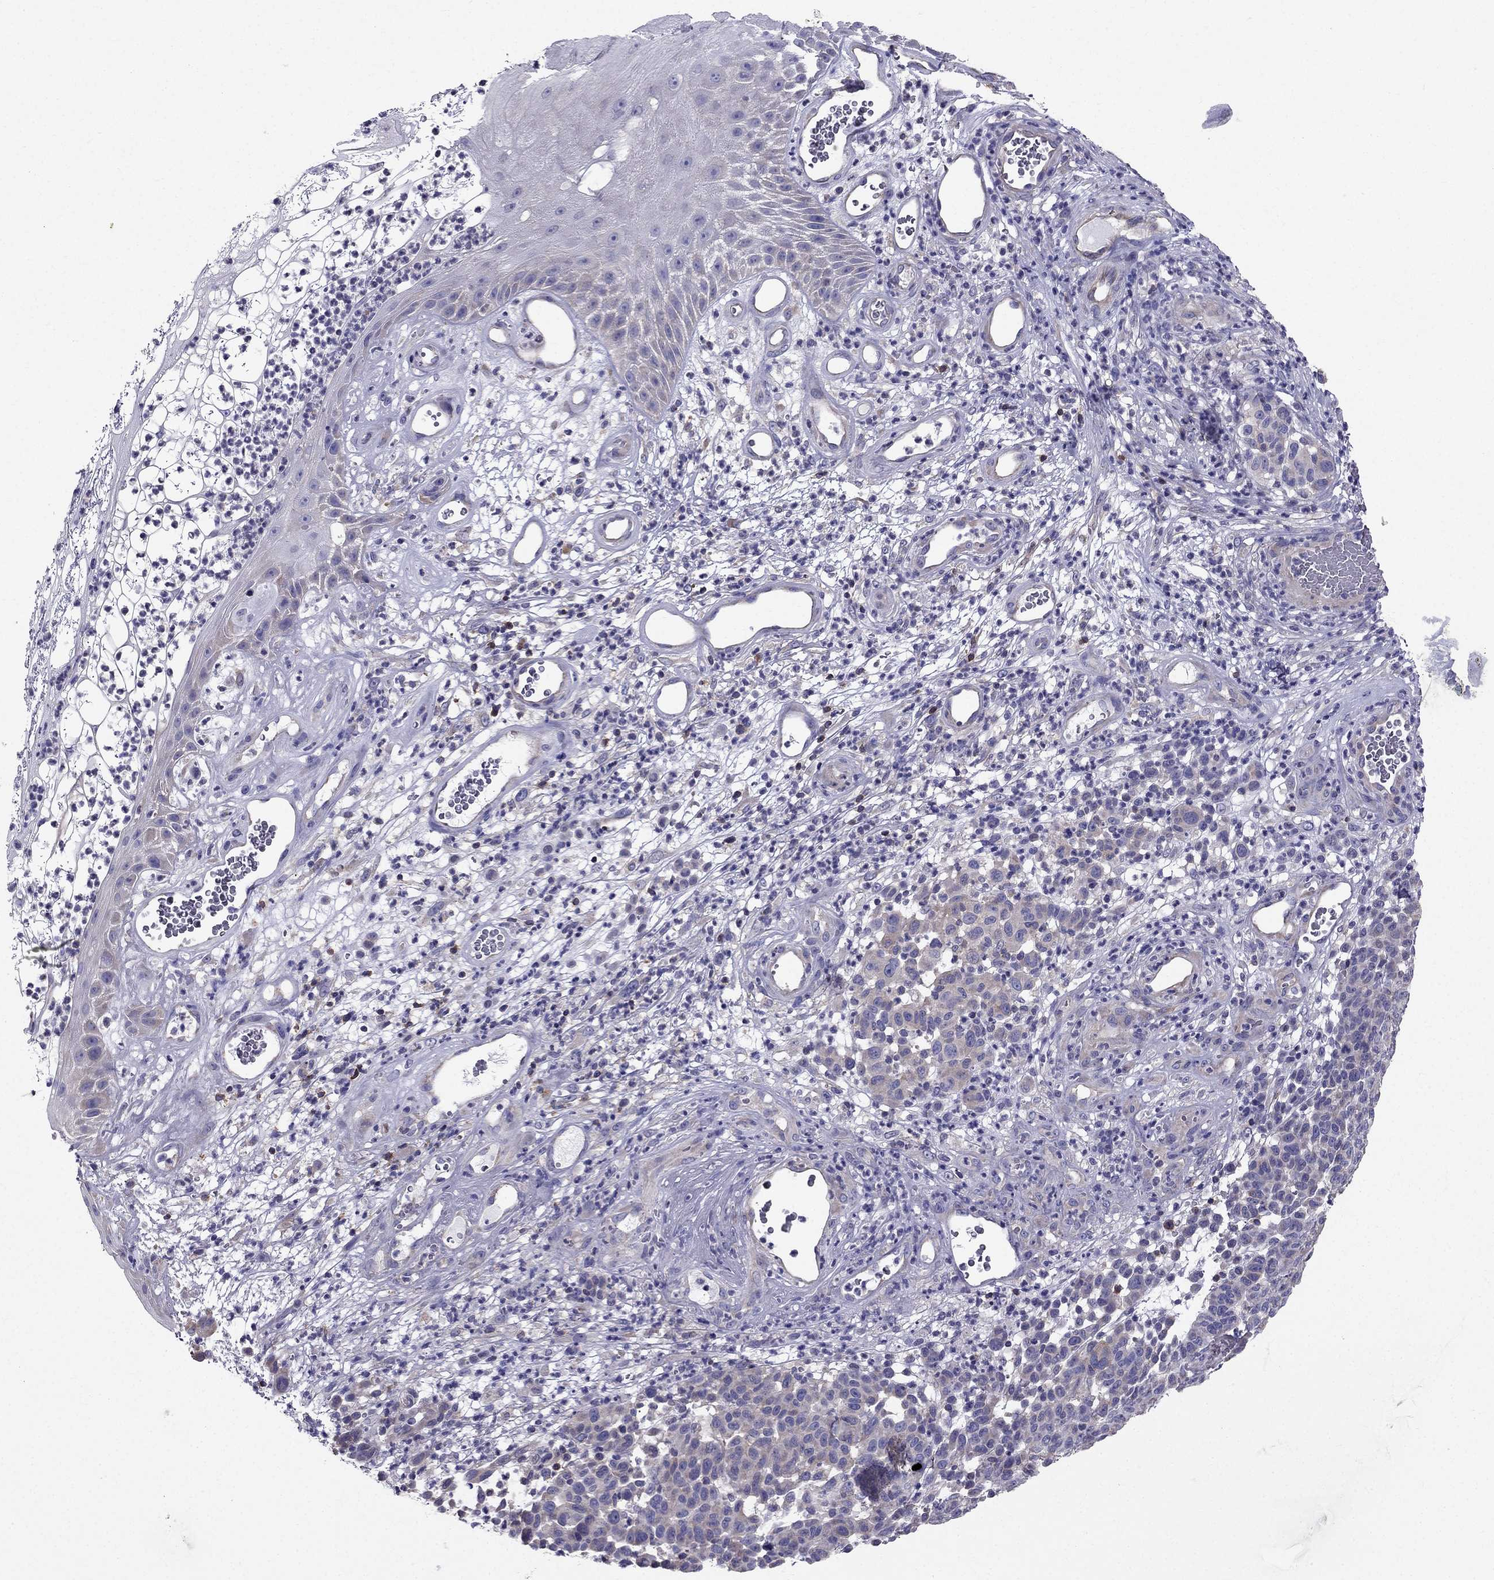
{"staining": {"intensity": "weak", "quantity": "<25%", "location": "cytoplasmic/membranous"}, "tissue": "melanoma", "cell_type": "Tumor cells", "image_type": "cancer", "snomed": [{"axis": "morphology", "description": "Malignant melanoma, NOS"}, {"axis": "topography", "description": "Skin"}], "caption": "An immunohistochemistry (IHC) micrograph of malignant melanoma is shown. There is no staining in tumor cells of malignant melanoma.", "gene": "AAK1", "patient": {"sex": "male", "age": 59}}